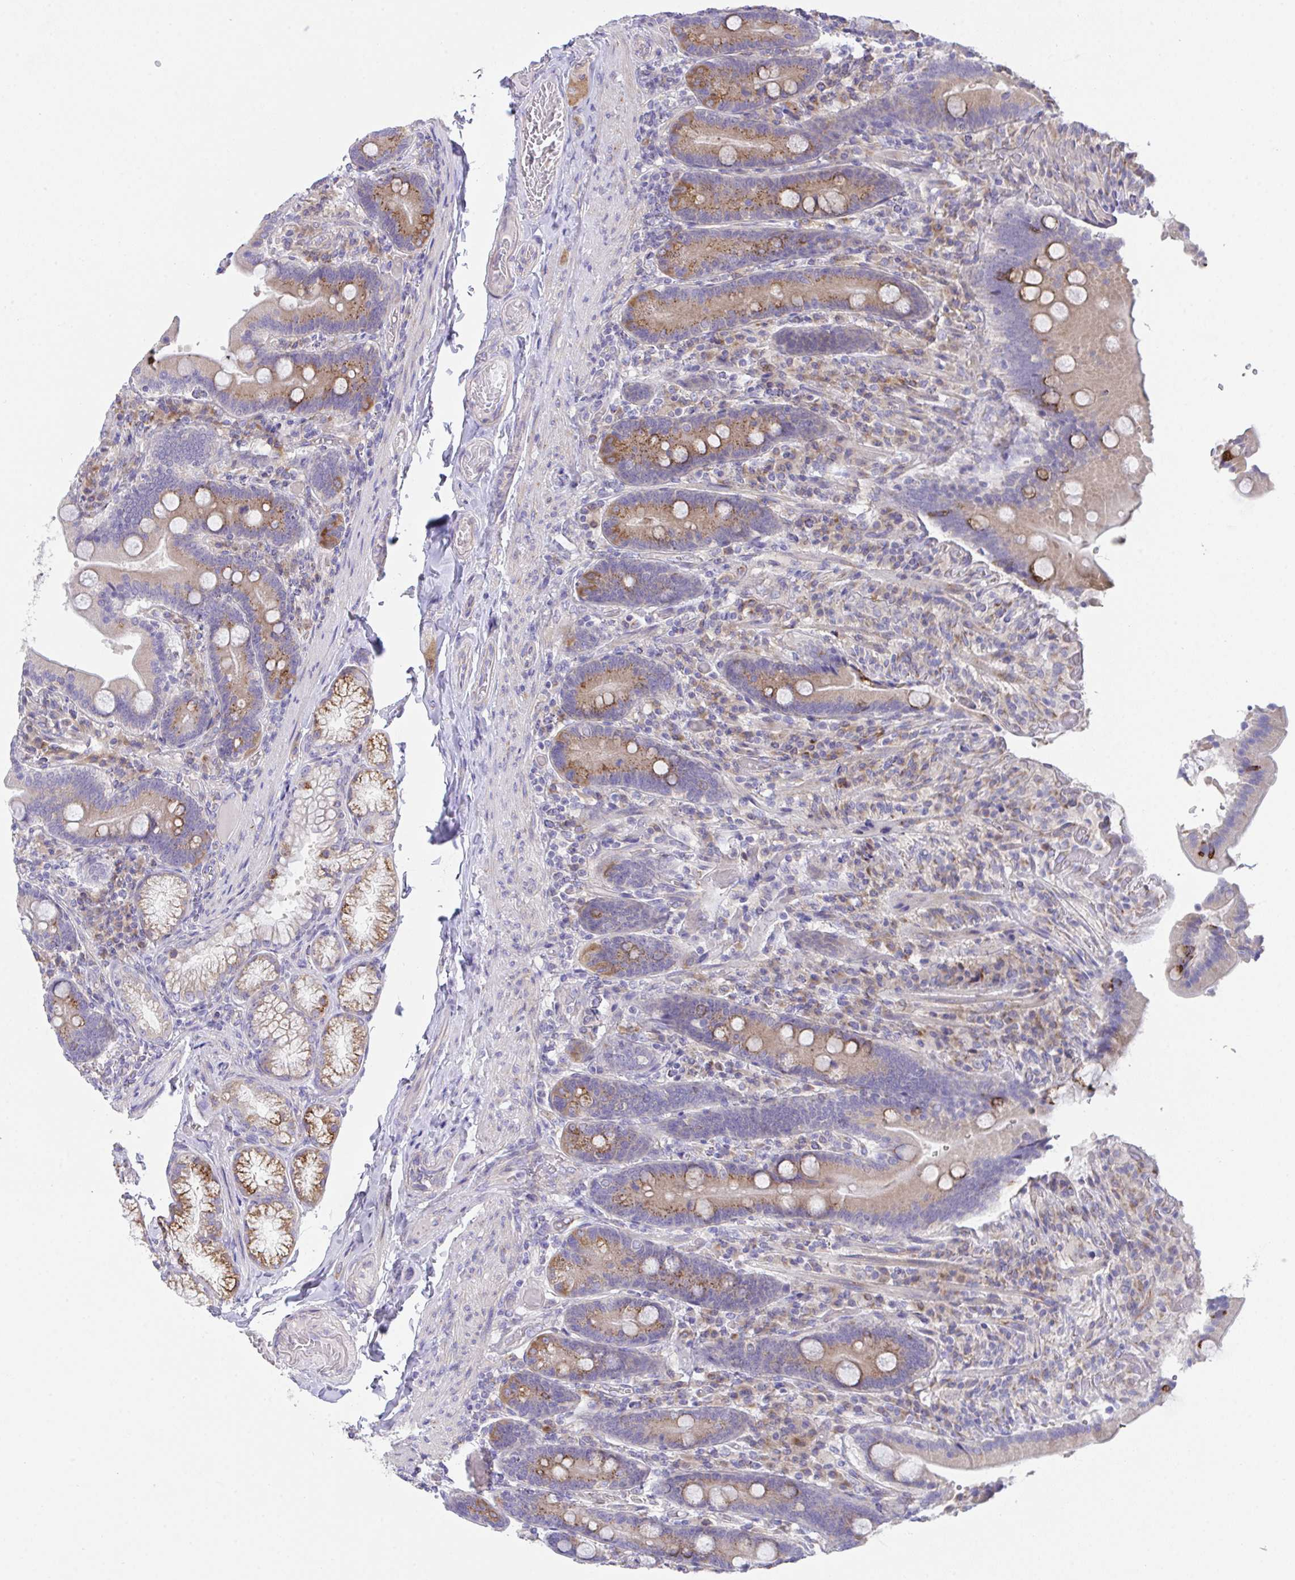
{"staining": {"intensity": "moderate", "quantity": "<25%", "location": "cytoplasmic/membranous"}, "tissue": "duodenum", "cell_type": "Glandular cells", "image_type": "normal", "snomed": [{"axis": "morphology", "description": "Normal tissue, NOS"}, {"axis": "topography", "description": "Duodenum"}], "caption": "Immunohistochemical staining of unremarkable duodenum exhibits <25% levels of moderate cytoplasmic/membranous protein expression in about <25% of glandular cells. (brown staining indicates protein expression, while blue staining denotes nuclei).", "gene": "MIA3", "patient": {"sex": "female", "age": 62}}